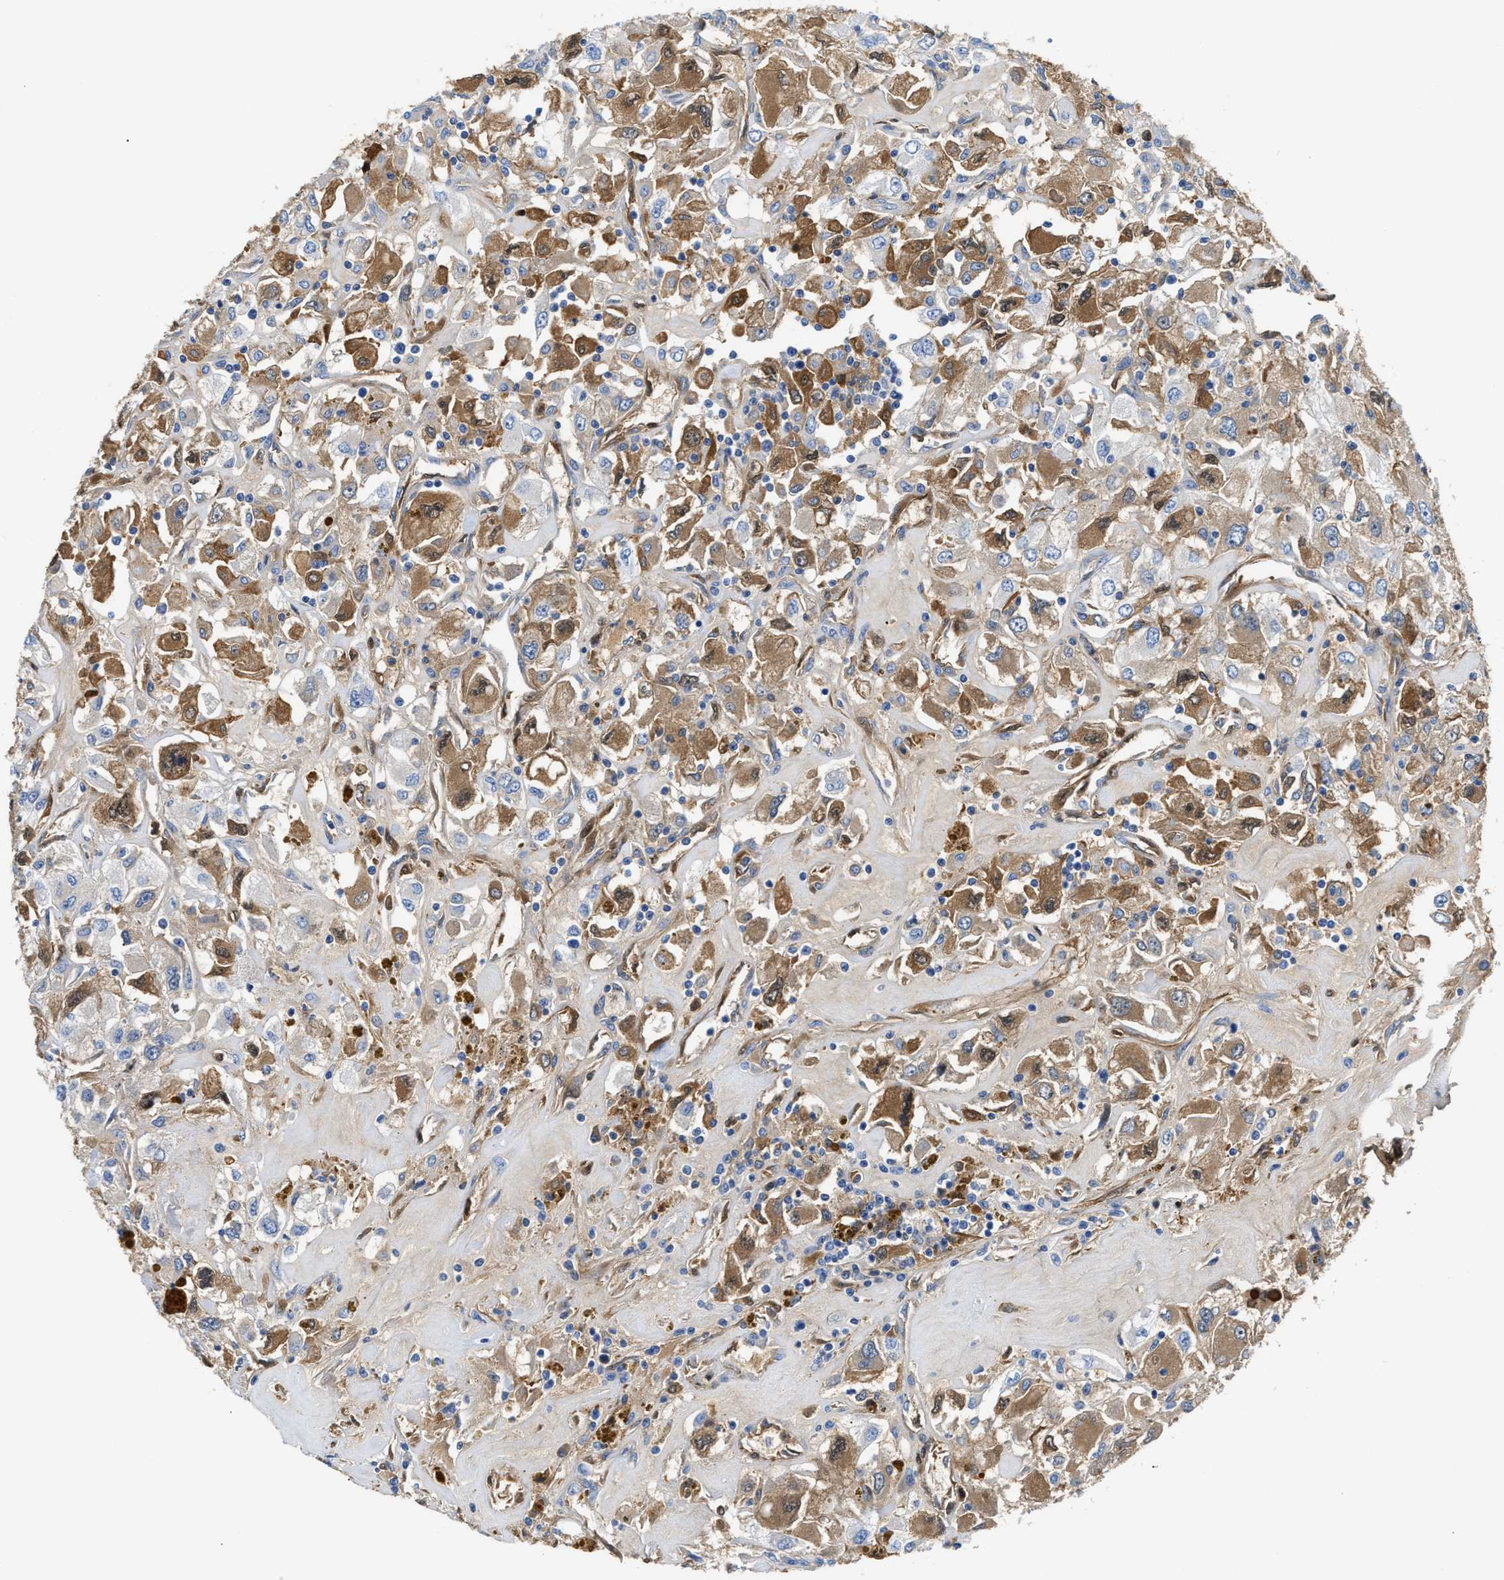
{"staining": {"intensity": "moderate", "quantity": ">75%", "location": "cytoplasmic/membranous"}, "tissue": "renal cancer", "cell_type": "Tumor cells", "image_type": "cancer", "snomed": [{"axis": "morphology", "description": "Adenocarcinoma, NOS"}, {"axis": "topography", "description": "Kidney"}], "caption": "A micrograph showing moderate cytoplasmic/membranous staining in about >75% of tumor cells in renal adenocarcinoma, as visualized by brown immunohistochemical staining.", "gene": "GC", "patient": {"sex": "female", "age": 52}}